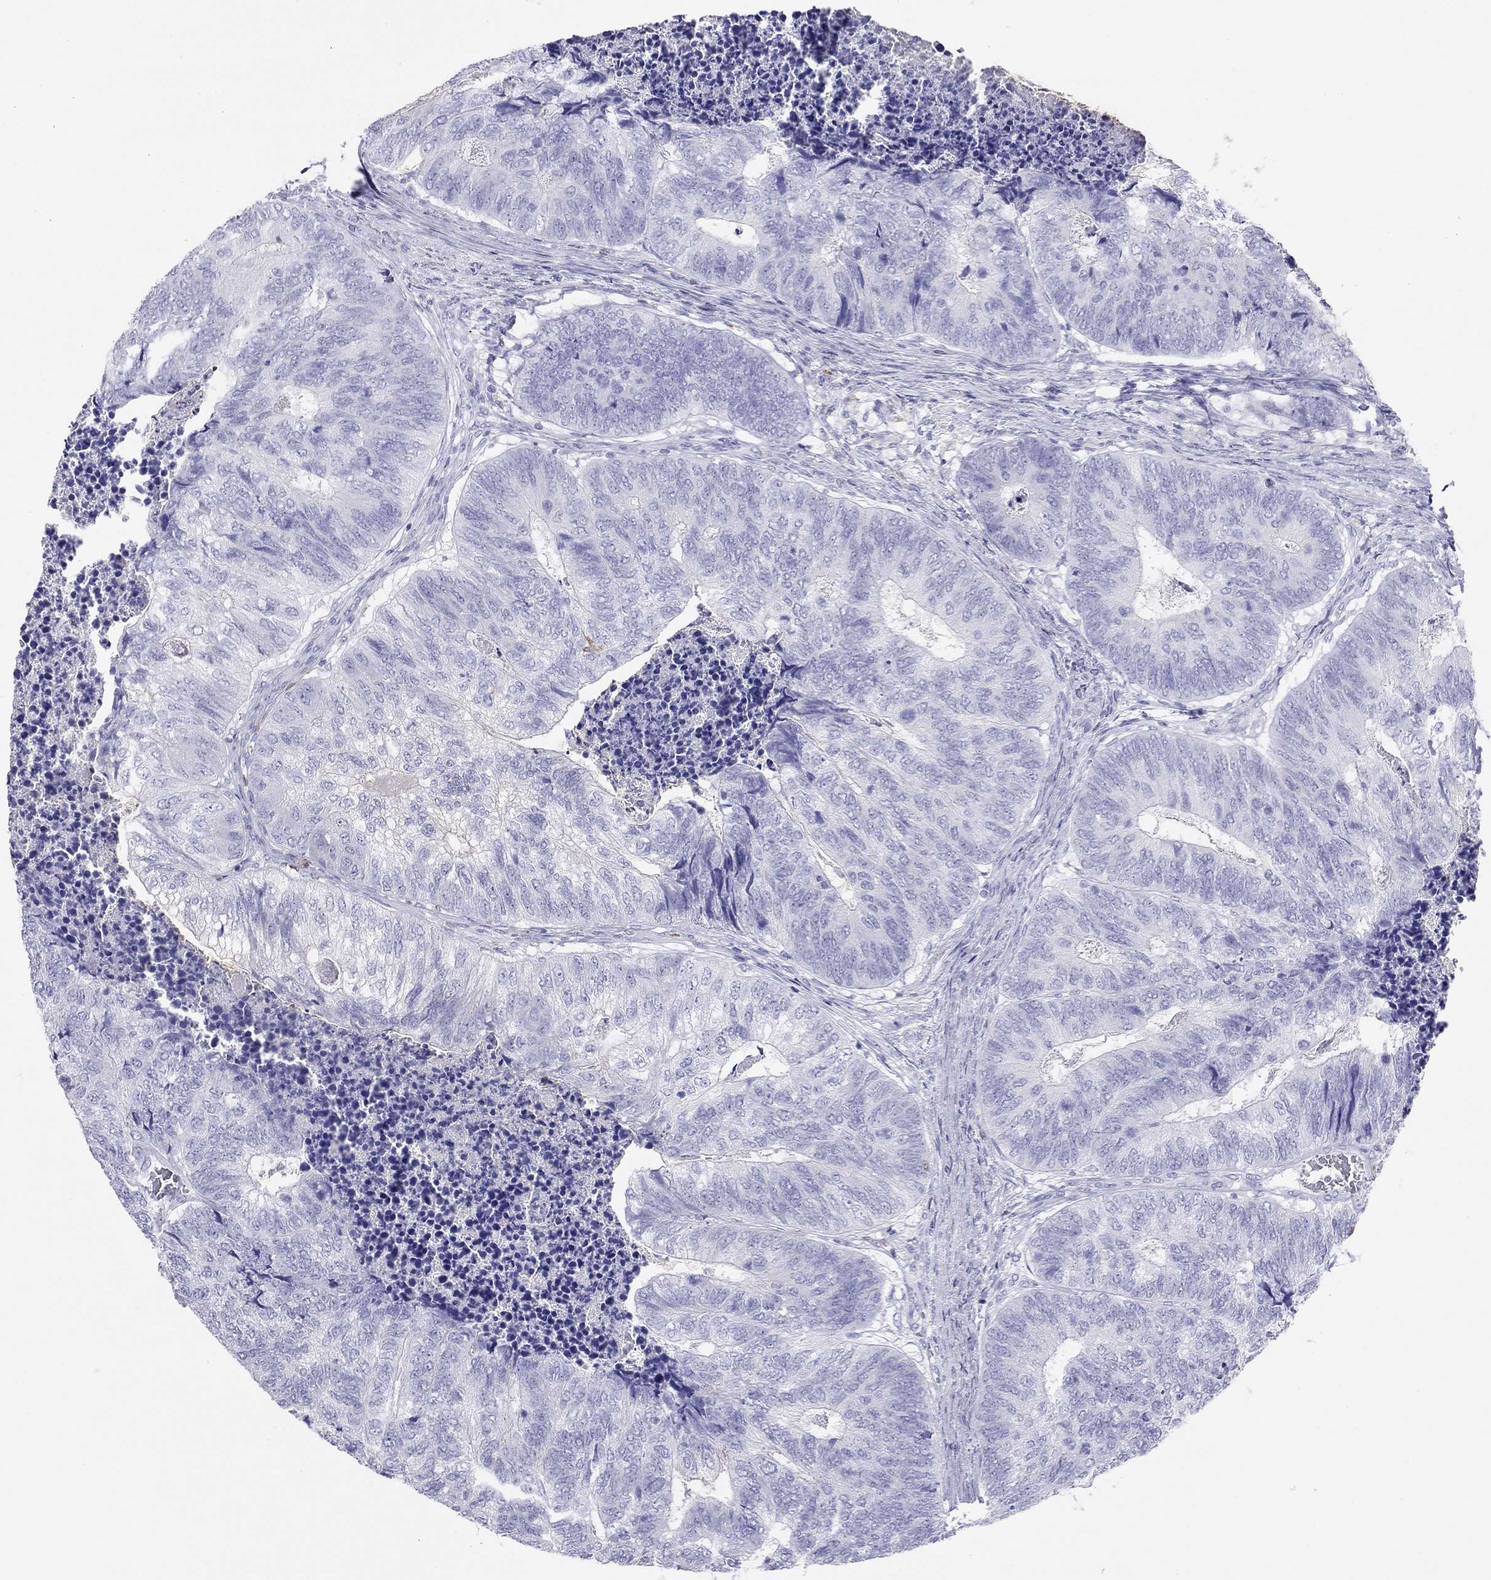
{"staining": {"intensity": "negative", "quantity": "none", "location": "none"}, "tissue": "colorectal cancer", "cell_type": "Tumor cells", "image_type": "cancer", "snomed": [{"axis": "morphology", "description": "Adenocarcinoma, NOS"}, {"axis": "topography", "description": "Colon"}], "caption": "High magnification brightfield microscopy of colorectal adenocarcinoma stained with DAB (3,3'-diaminobenzidine) (brown) and counterstained with hematoxylin (blue): tumor cells show no significant expression. (IHC, brightfield microscopy, high magnification).", "gene": "HLA-DQB2", "patient": {"sex": "female", "age": 67}}